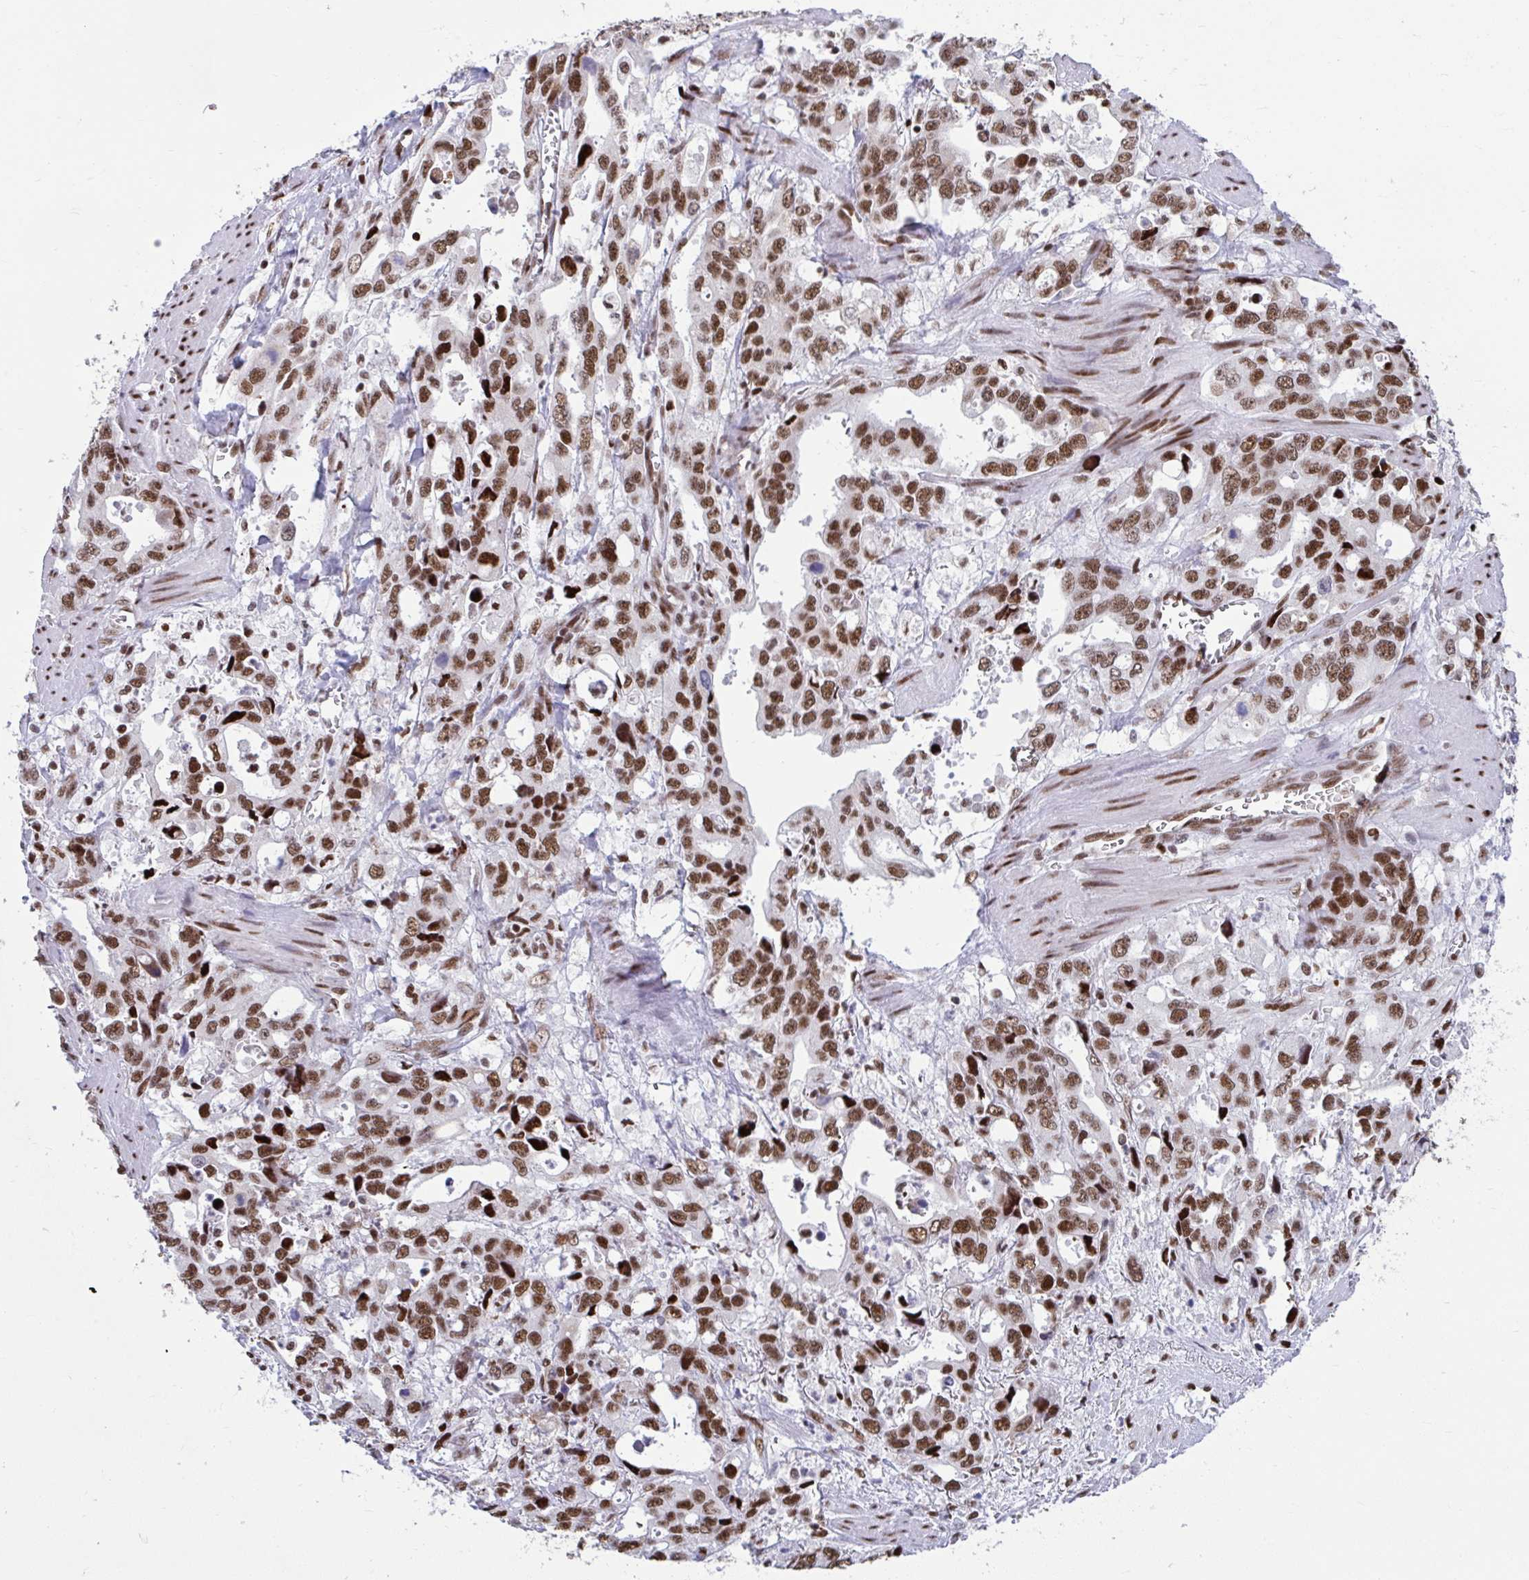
{"staining": {"intensity": "moderate", "quantity": ">75%", "location": "nuclear"}, "tissue": "stomach cancer", "cell_type": "Tumor cells", "image_type": "cancer", "snomed": [{"axis": "morphology", "description": "Adenocarcinoma, NOS"}, {"axis": "topography", "description": "Stomach, upper"}], "caption": "IHC image of neoplastic tissue: stomach cancer stained using immunohistochemistry exhibits medium levels of moderate protein expression localized specifically in the nuclear of tumor cells, appearing as a nuclear brown color.", "gene": "SLC35C2", "patient": {"sex": "male", "age": 74}}